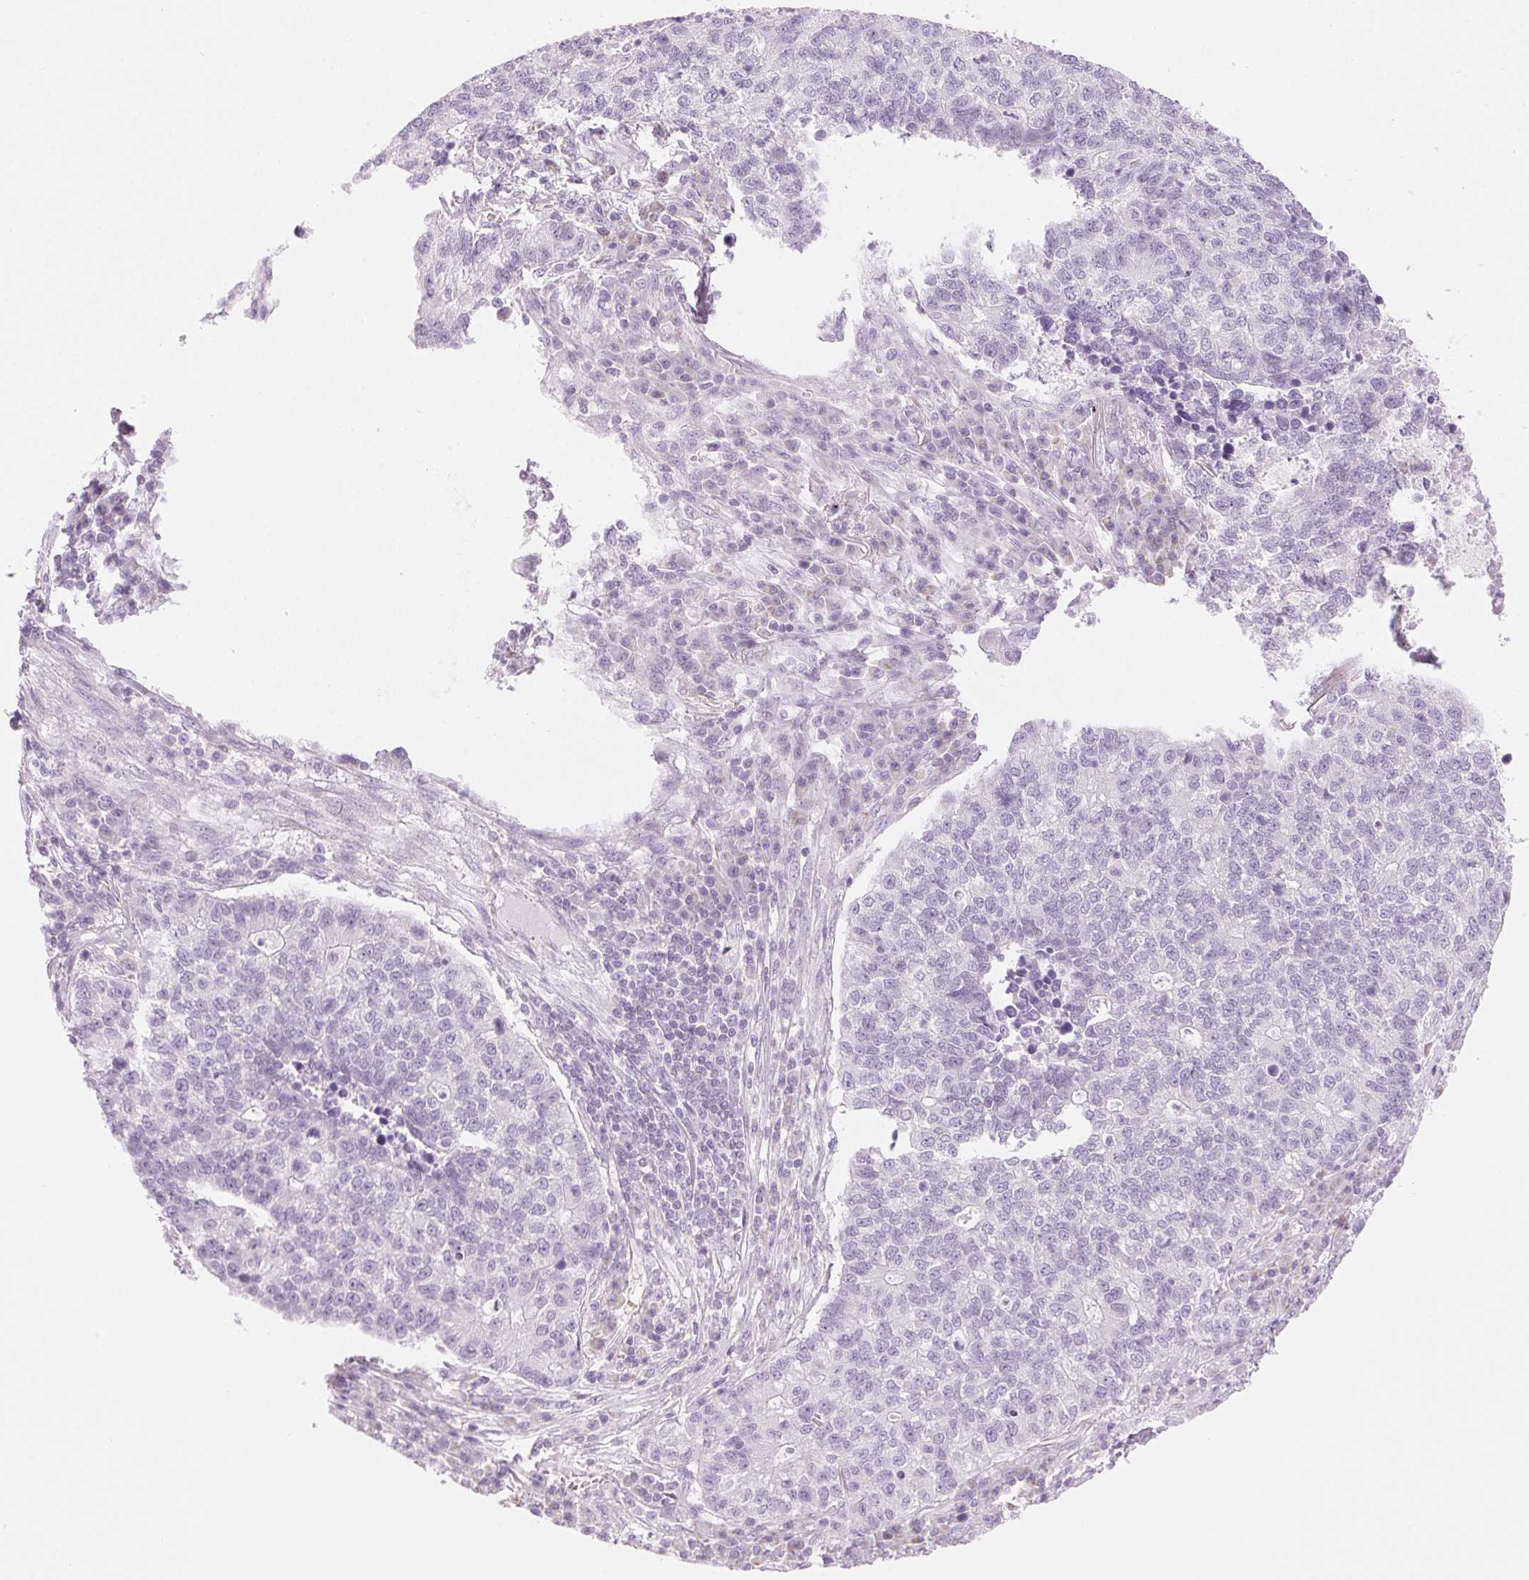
{"staining": {"intensity": "negative", "quantity": "none", "location": "none"}, "tissue": "lung cancer", "cell_type": "Tumor cells", "image_type": "cancer", "snomed": [{"axis": "morphology", "description": "Adenocarcinoma, NOS"}, {"axis": "topography", "description": "Lung"}], "caption": "This histopathology image is of lung adenocarcinoma stained with immunohistochemistry (IHC) to label a protein in brown with the nuclei are counter-stained blue. There is no positivity in tumor cells.", "gene": "HOXB13", "patient": {"sex": "male", "age": 57}}